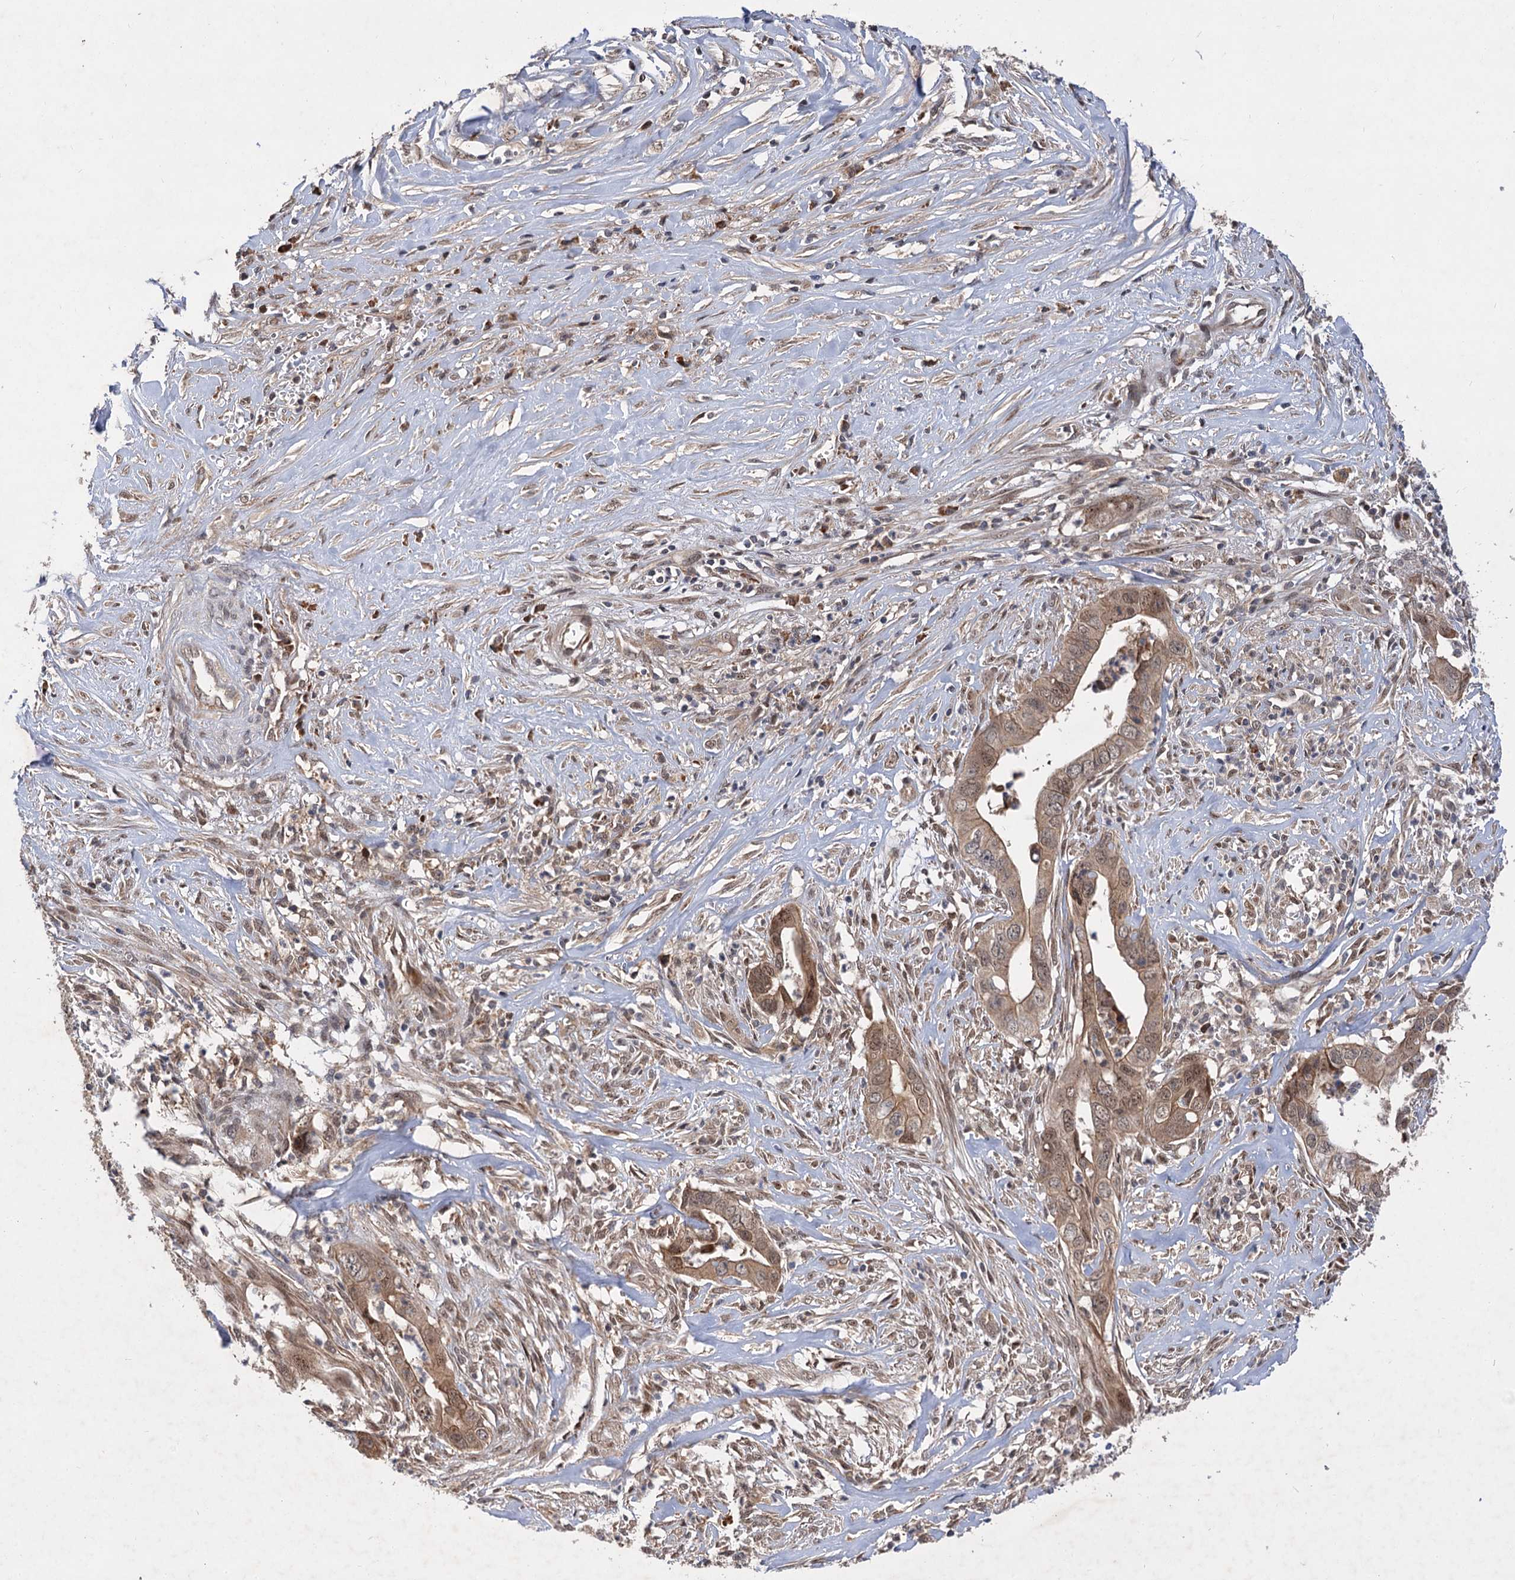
{"staining": {"intensity": "moderate", "quantity": ">75%", "location": "cytoplasmic/membranous,nuclear"}, "tissue": "liver cancer", "cell_type": "Tumor cells", "image_type": "cancer", "snomed": [{"axis": "morphology", "description": "Cholangiocarcinoma"}, {"axis": "topography", "description": "Liver"}], "caption": "The photomicrograph shows staining of cholangiocarcinoma (liver), revealing moderate cytoplasmic/membranous and nuclear protein staining (brown color) within tumor cells.", "gene": "FBXW8", "patient": {"sex": "female", "age": 79}}